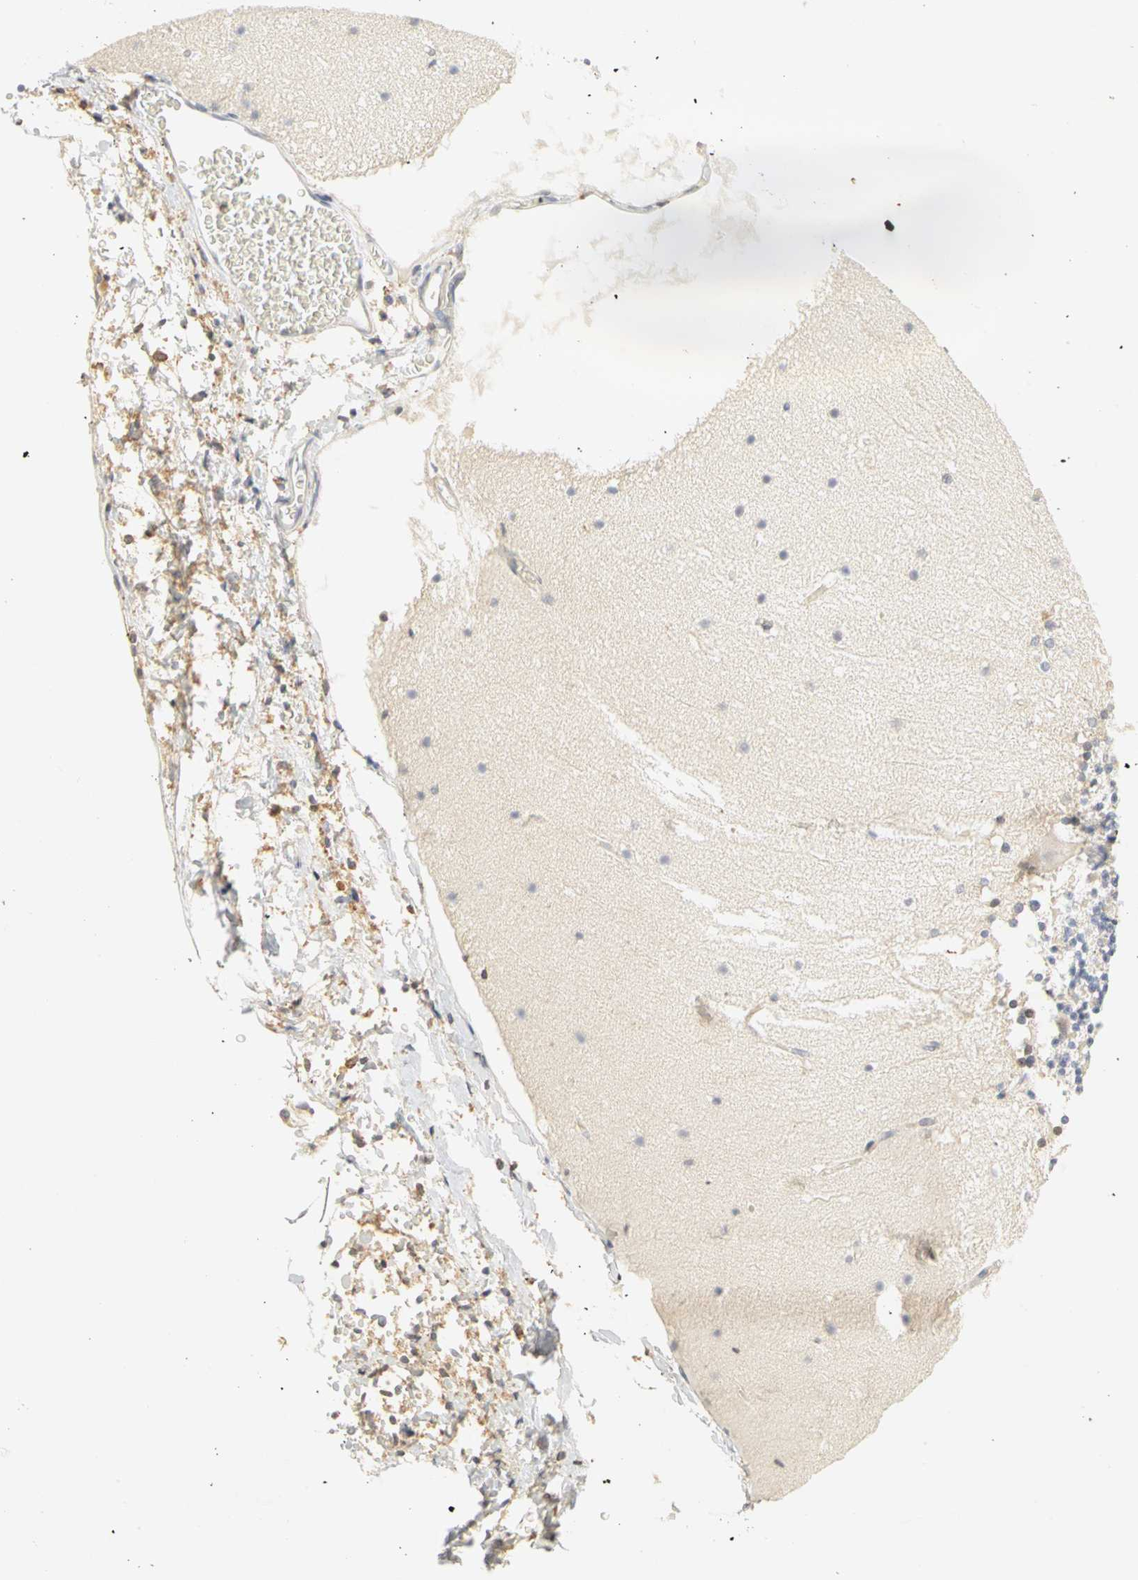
{"staining": {"intensity": "negative", "quantity": "none", "location": "none"}, "tissue": "cerebellum", "cell_type": "Cells in granular layer", "image_type": "normal", "snomed": [{"axis": "morphology", "description": "Normal tissue, NOS"}, {"axis": "topography", "description": "Cerebellum"}], "caption": "This is an immunohistochemistry (IHC) histopathology image of unremarkable human cerebellum. There is no staining in cells in granular layer.", "gene": "GNRH2", "patient": {"sex": "female", "age": 19}}